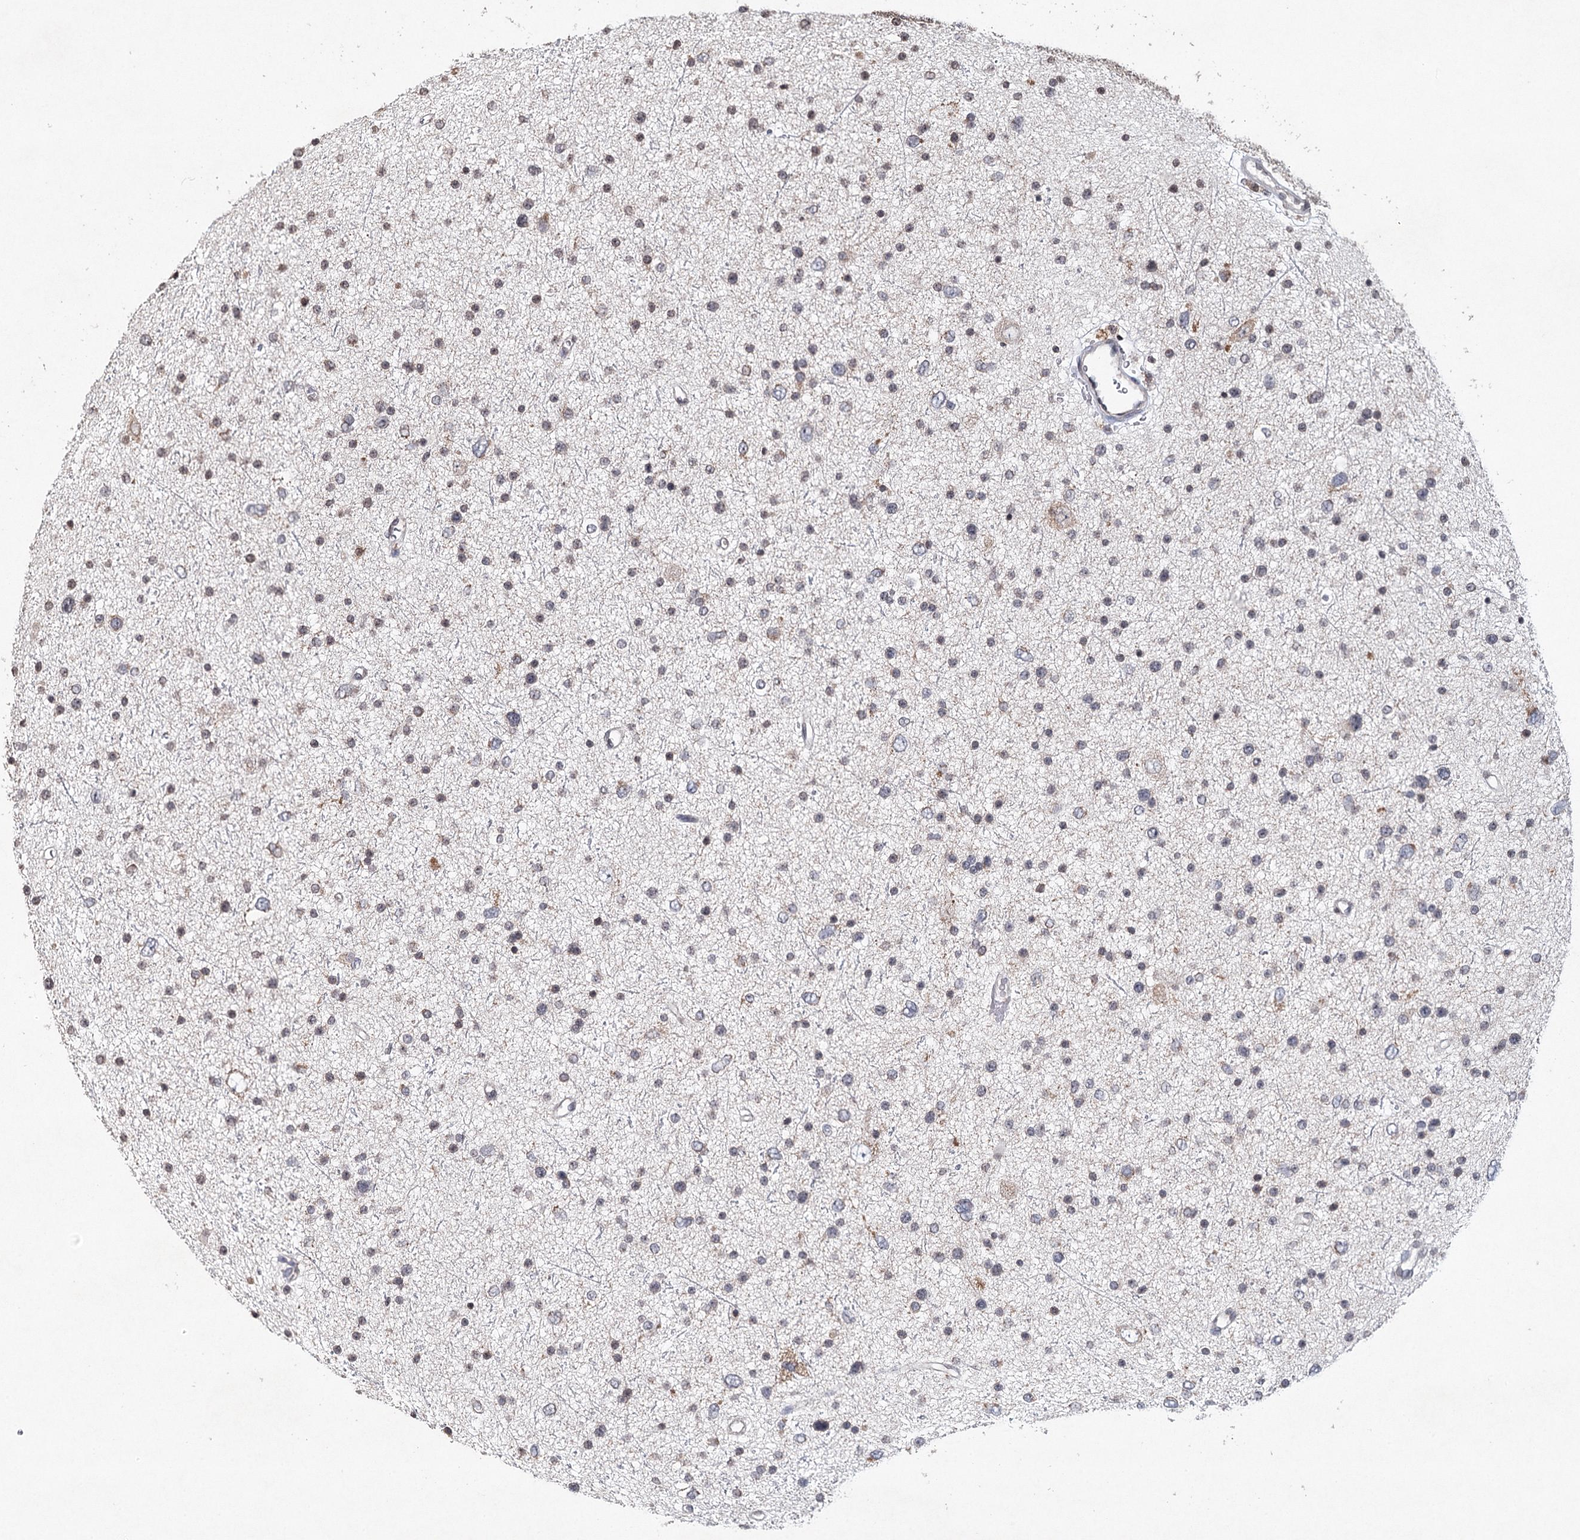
{"staining": {"intensity": "weak", "quantity": "<25%", "location": "cytoplasmic/membranous"}, "tissue": "glioma", "cell_type": "Tumor cells", "image_type": "cancer", "snomed": [{"axis": "morphology", "description": "Glioma, malignant, Low grade"}, {"axis": "topography", "description": "Brain"}], "caption": "There is no significant staining in tumor cells of glioma.", "gene": "ICOS", "patient": {"sex": "female", "age": 37}}